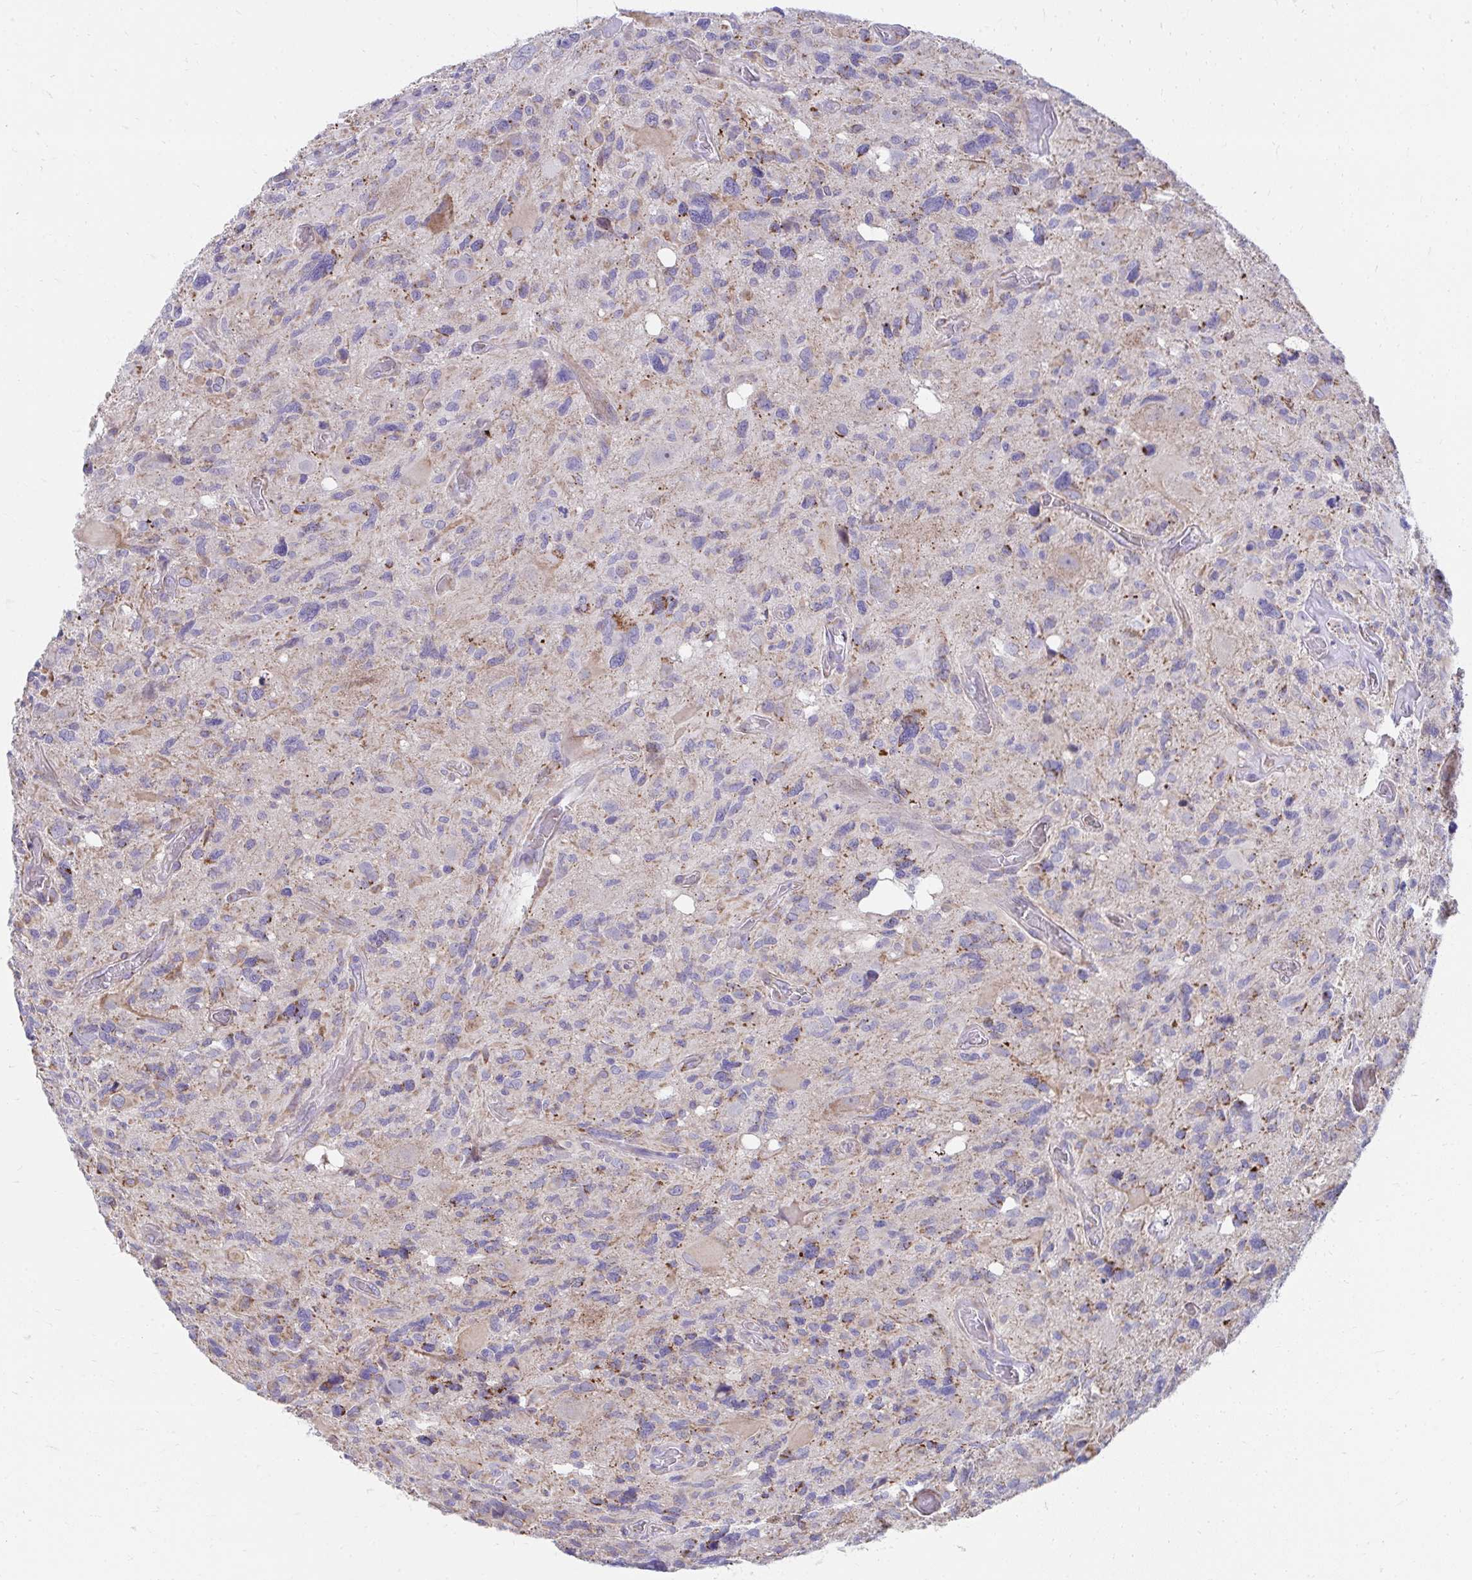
{"staining": {"intensity": "moderate", "quantity": "<25%", "location": "cytoplasmic/membranous"}, "tissue": "glioma", "cell_type": "Tumor cells", "image_type": "cancer", "snomed": [{"axis": "morphology", "description": "Glioma, malignant, High grade"}, {"axis": "topography", "description": "Brain"}], "caption": "Immunohistochemistry (IHC) staining of malignant glioma (high-grade), which demonstrates low levels of moderate cytoplasmic/membranous staining in about <25% of tumor cells indicating moderate cytoplasmic/membranous protein expression. The staining was performed using DAB (brown) for protein detection and nuclei were counterstained in hematoxylin (blue).", "gene": "PRRG3", "patient": {"sex": "male", "age": 49}}